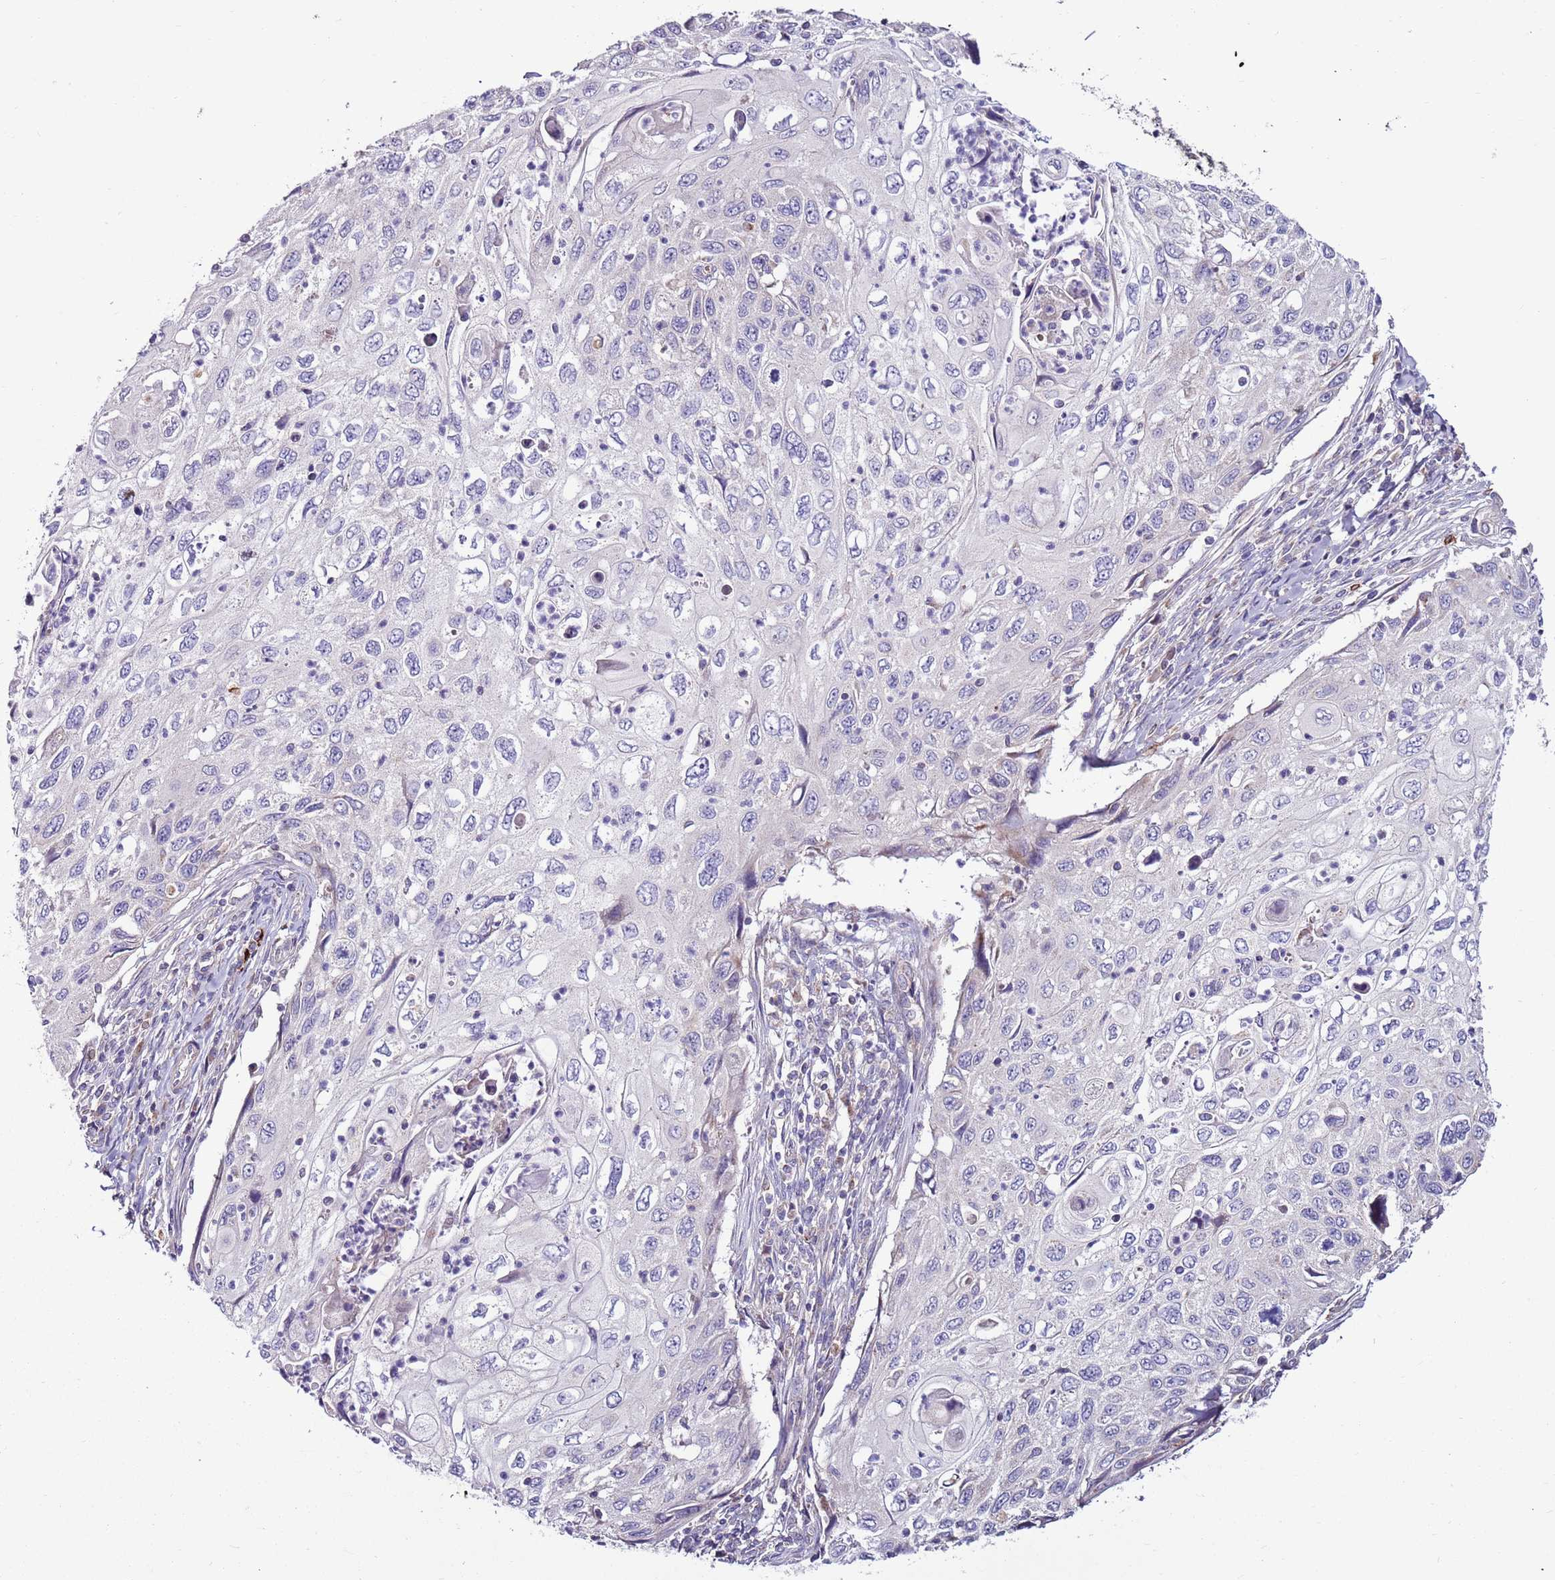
{"staining": {"intensity": "negative", "quantity": "none", "location": "none"}, "tissue": "cervical cancer", "cell_type": "Tumor cells", "image_type": "cancer", "snomed": [{"axis": "morphology", "description": "Squamous cell carcinoma, NOS"}, {"axis": "topography", "description": "Cervix"}], "caption": "There is no significant staining in tumor cells of cervical squamous cell carcinoma. (DAB immunohistochemistry, high magnification).", "gene": "SMG1", "patient": {"sex": "female", "age": 70}}